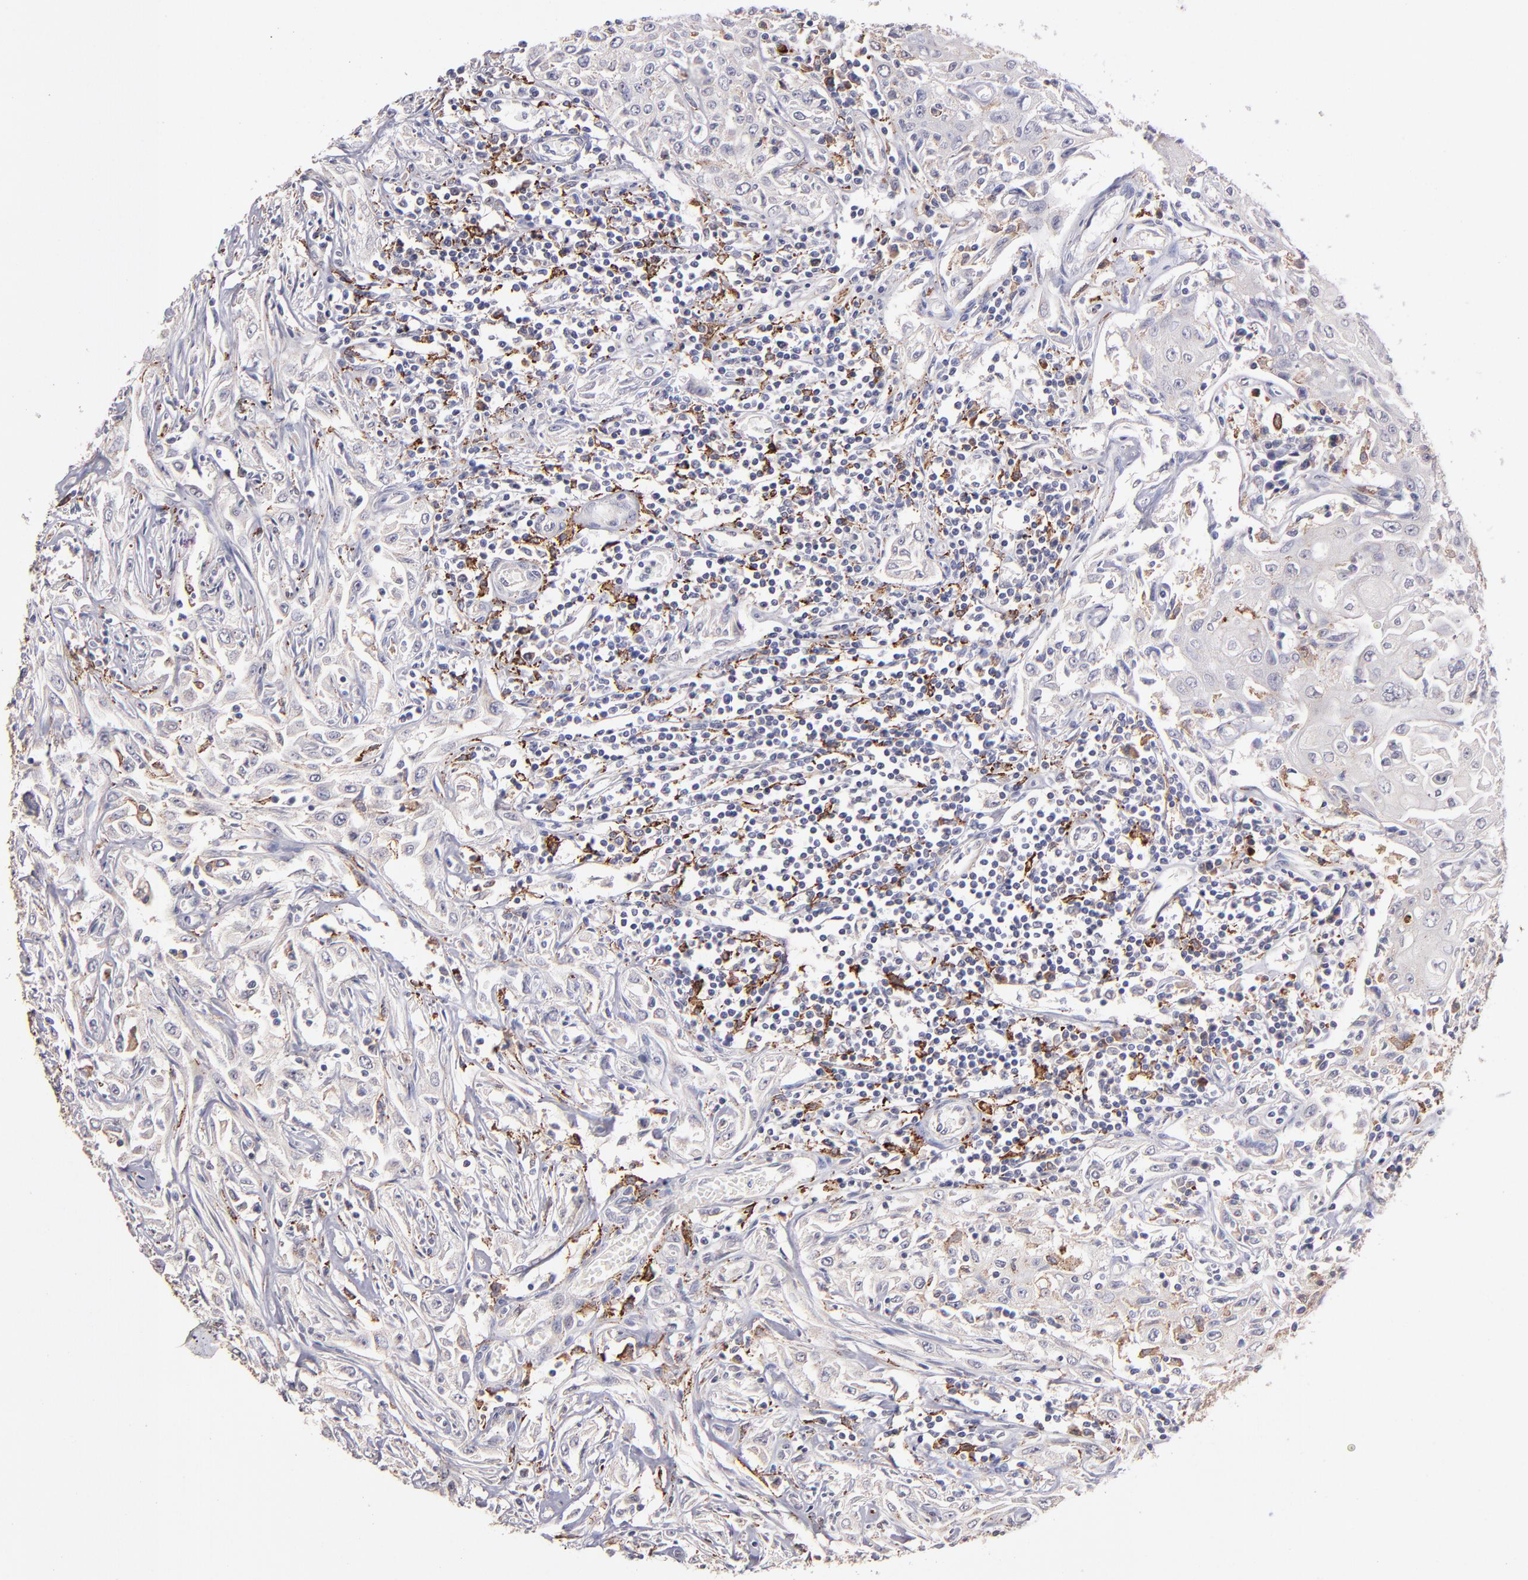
{"staining": {"intensity": "strong", "quantity": "<25%", "location": "cytoplasmic/membranous"}, "tissue": "head and neck cancer", "cell_type": "Tumor cells", "image_type": "cancer", "snomed": [{"axis": "morphology", "description": "Squamous cell carcinoma, NOS"}, {"axis": "topography", "description": "Oral tissue"}, {"axis": "topography", "description": "Head-Neck"}], "caption": "An IHC photomicrograph of neoplastic tissue is shown. Protein staining in brown shows strong cytoplasmic/membranous positivity in head and neck squamous cell carcinoma within tumor cells.", "gene": "GLDC", "patient": {"sex": "female", "age": 76}}